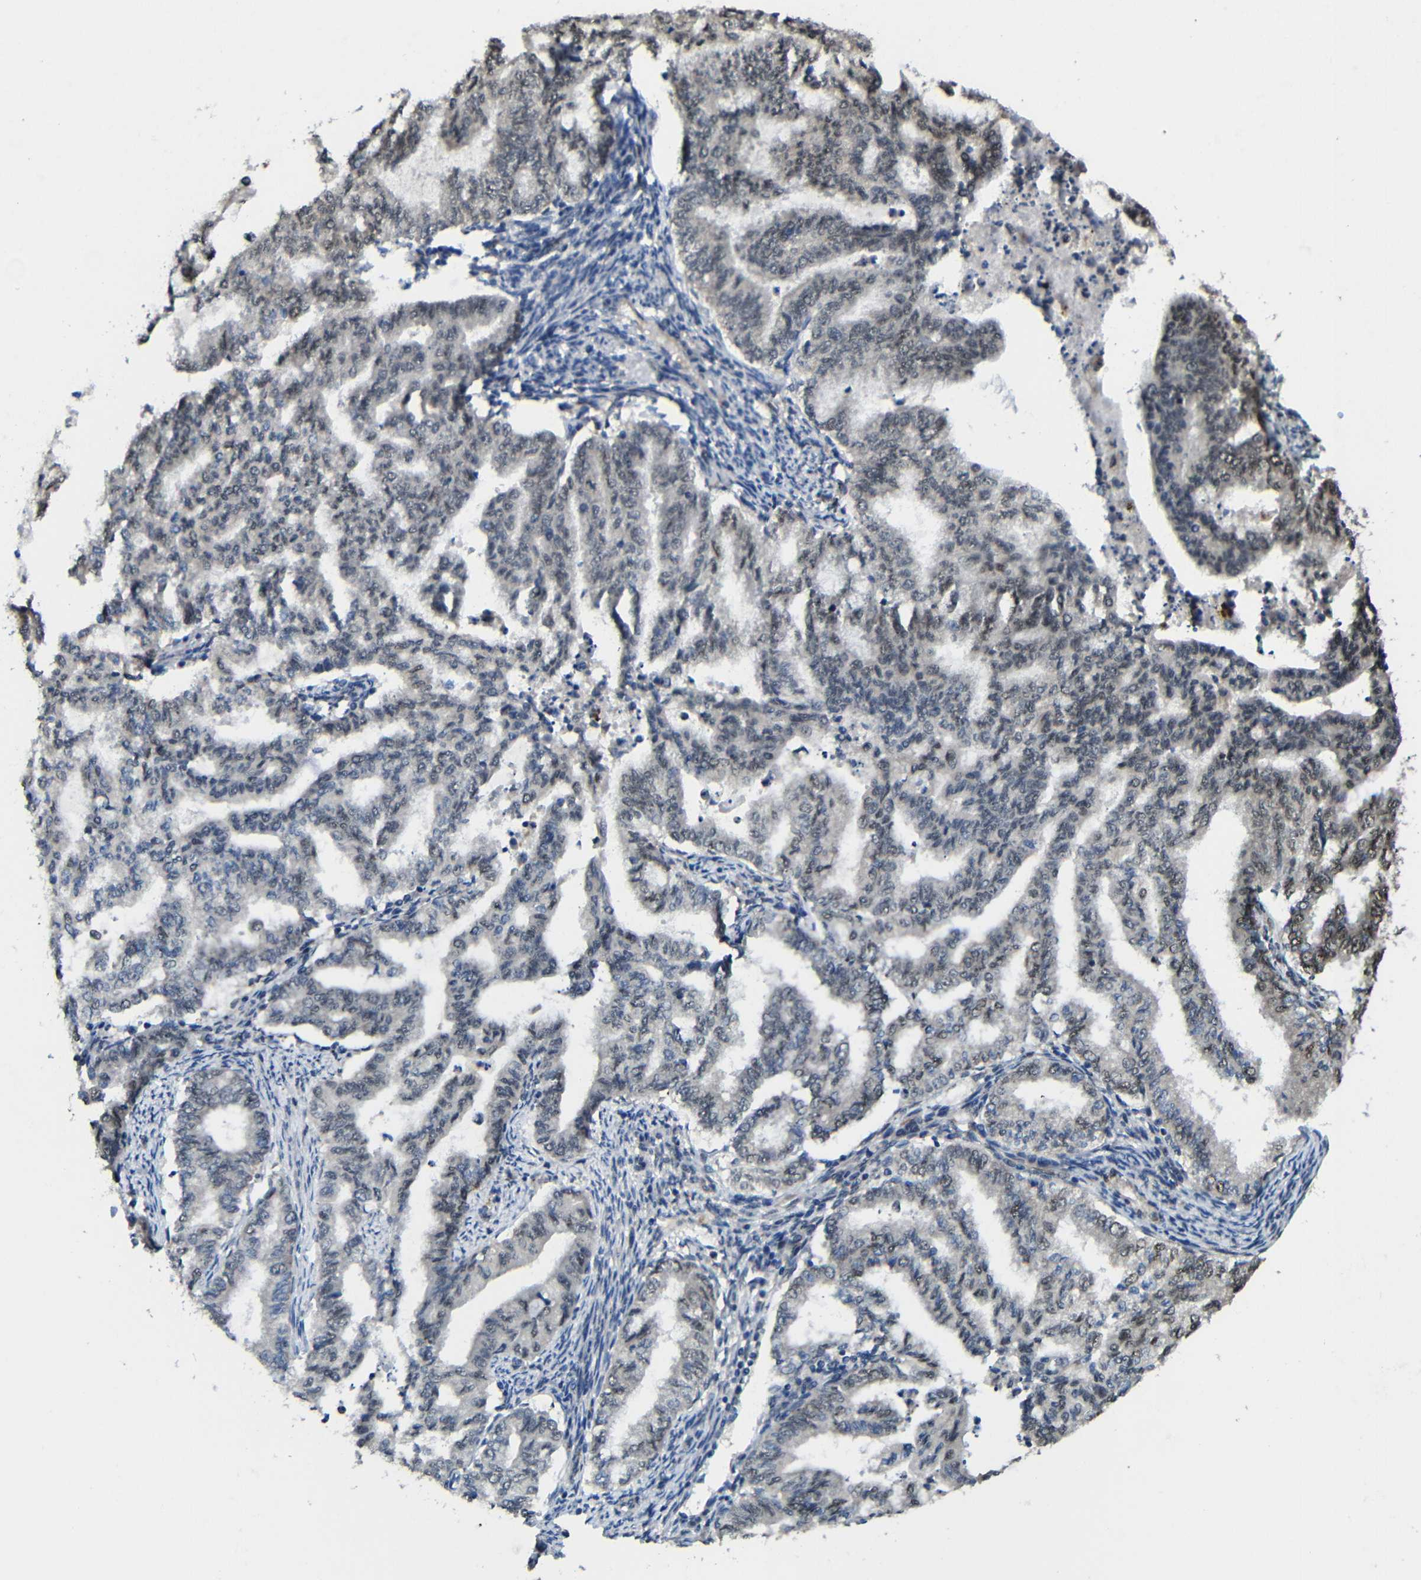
{"staining": {"intensity": "negative", "quantity": "none", "location": "none"}, "tissue": "endometrial cancer", "cell_type": "Tumor cells", "image_type": "cancer", "snomed": [{"axis": "morphology", "description": "Adenocarcinoma, NOS"}, {"axis": "topography", "description": "Endometrium"}], "caption": "This is a micrograph of immunohistochemistry staining of endometrial adenocarcinoma, which shows no expression in tumor cells.", "gene": "FAM172A", "patient": {"sex": "female", "age": 79}}